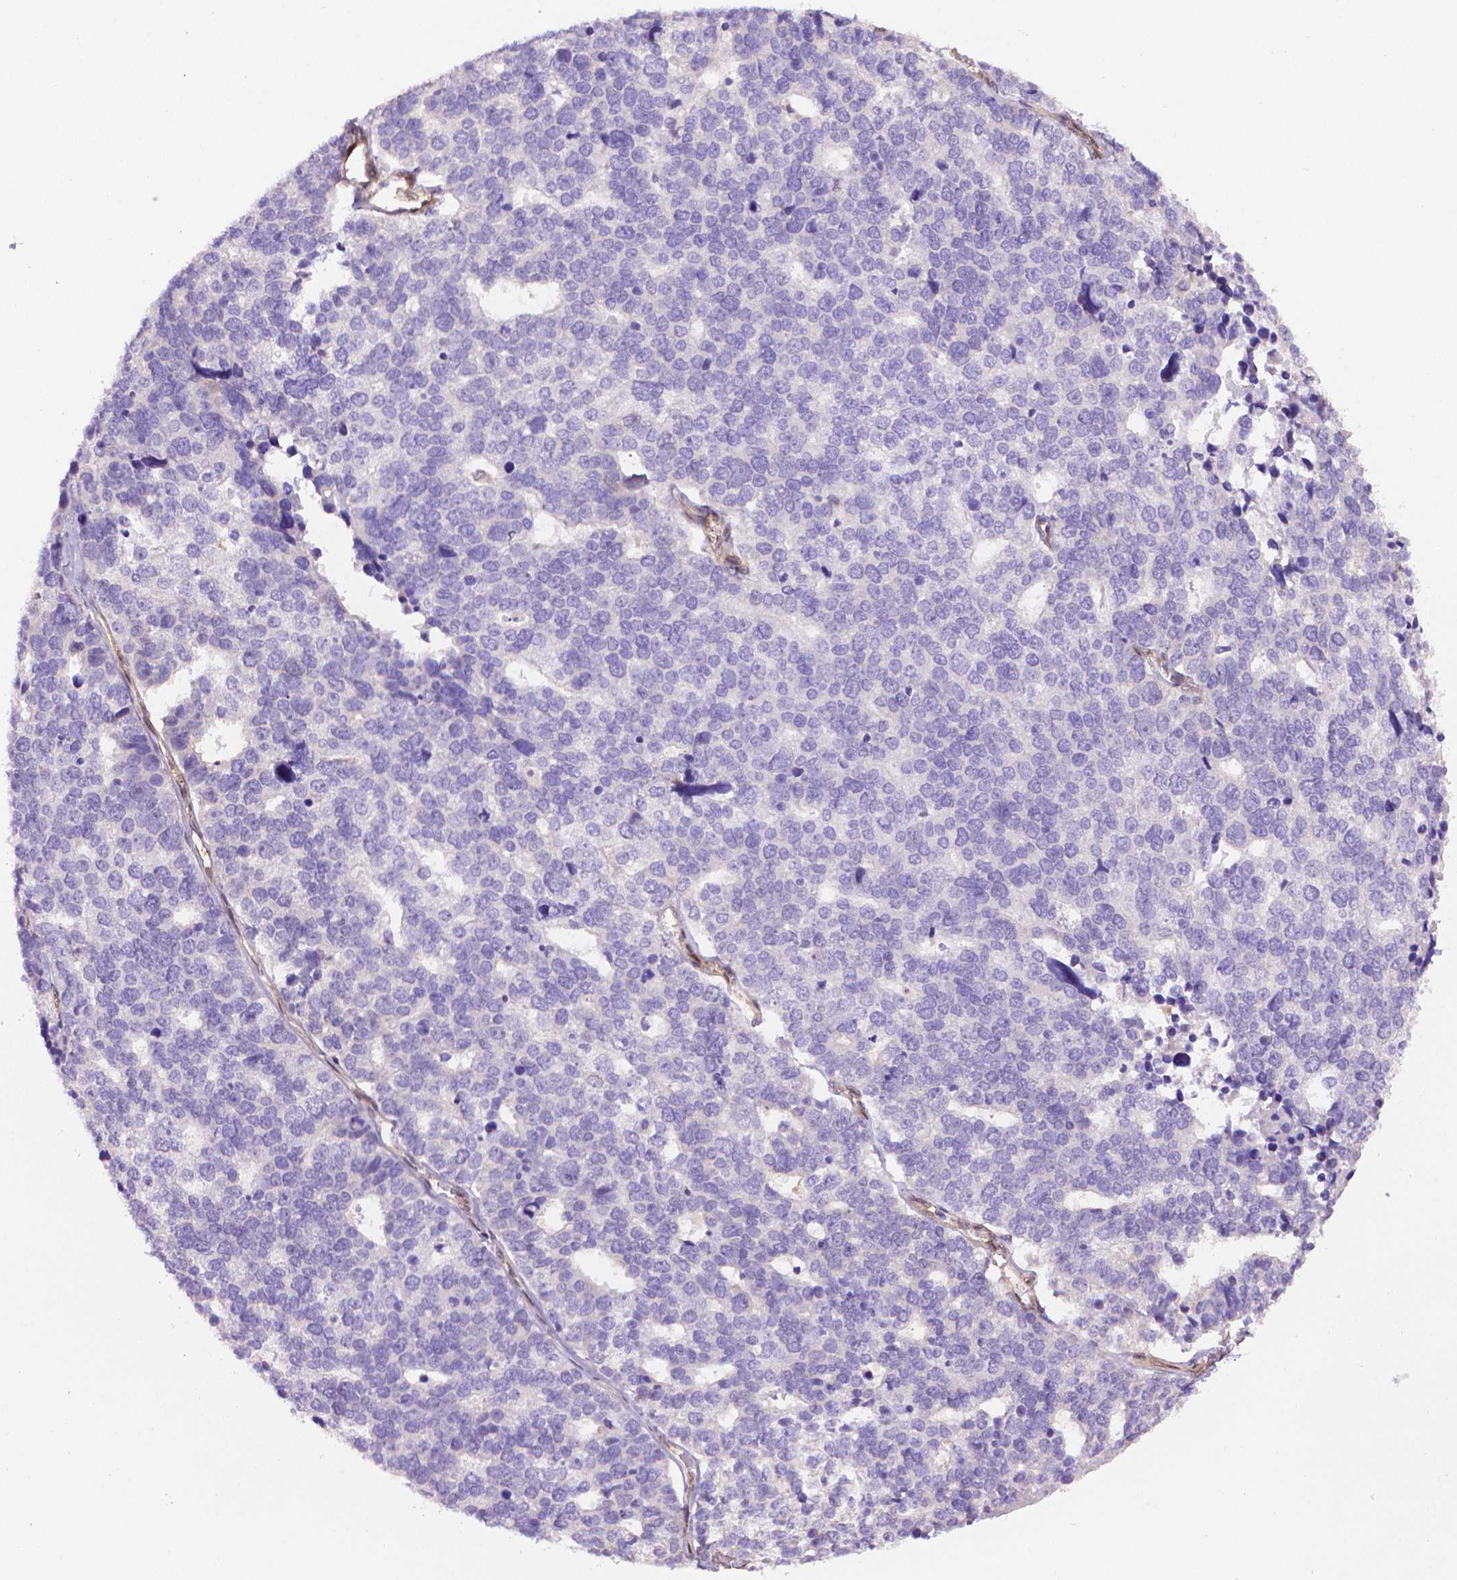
{"staining": {"intensity": "negative", "quantity": "none", "location": "none"}, "tissue": "stomach cancer", "cell_type": "Tumor cells", "image_type": "cancer", "snomed": [{"axis": "morphology", "description": "Adenocarcinoma, NOS"}, {"axis": "topography", "description": "Stomach"}], "caption": "Immunohistochemistry (IHC) of human stomach cancer (adenocarcinoma) displays no expression in tumor cells.", "gene": "CLIC4", "patient": {"sex": "male", "age": 69}}